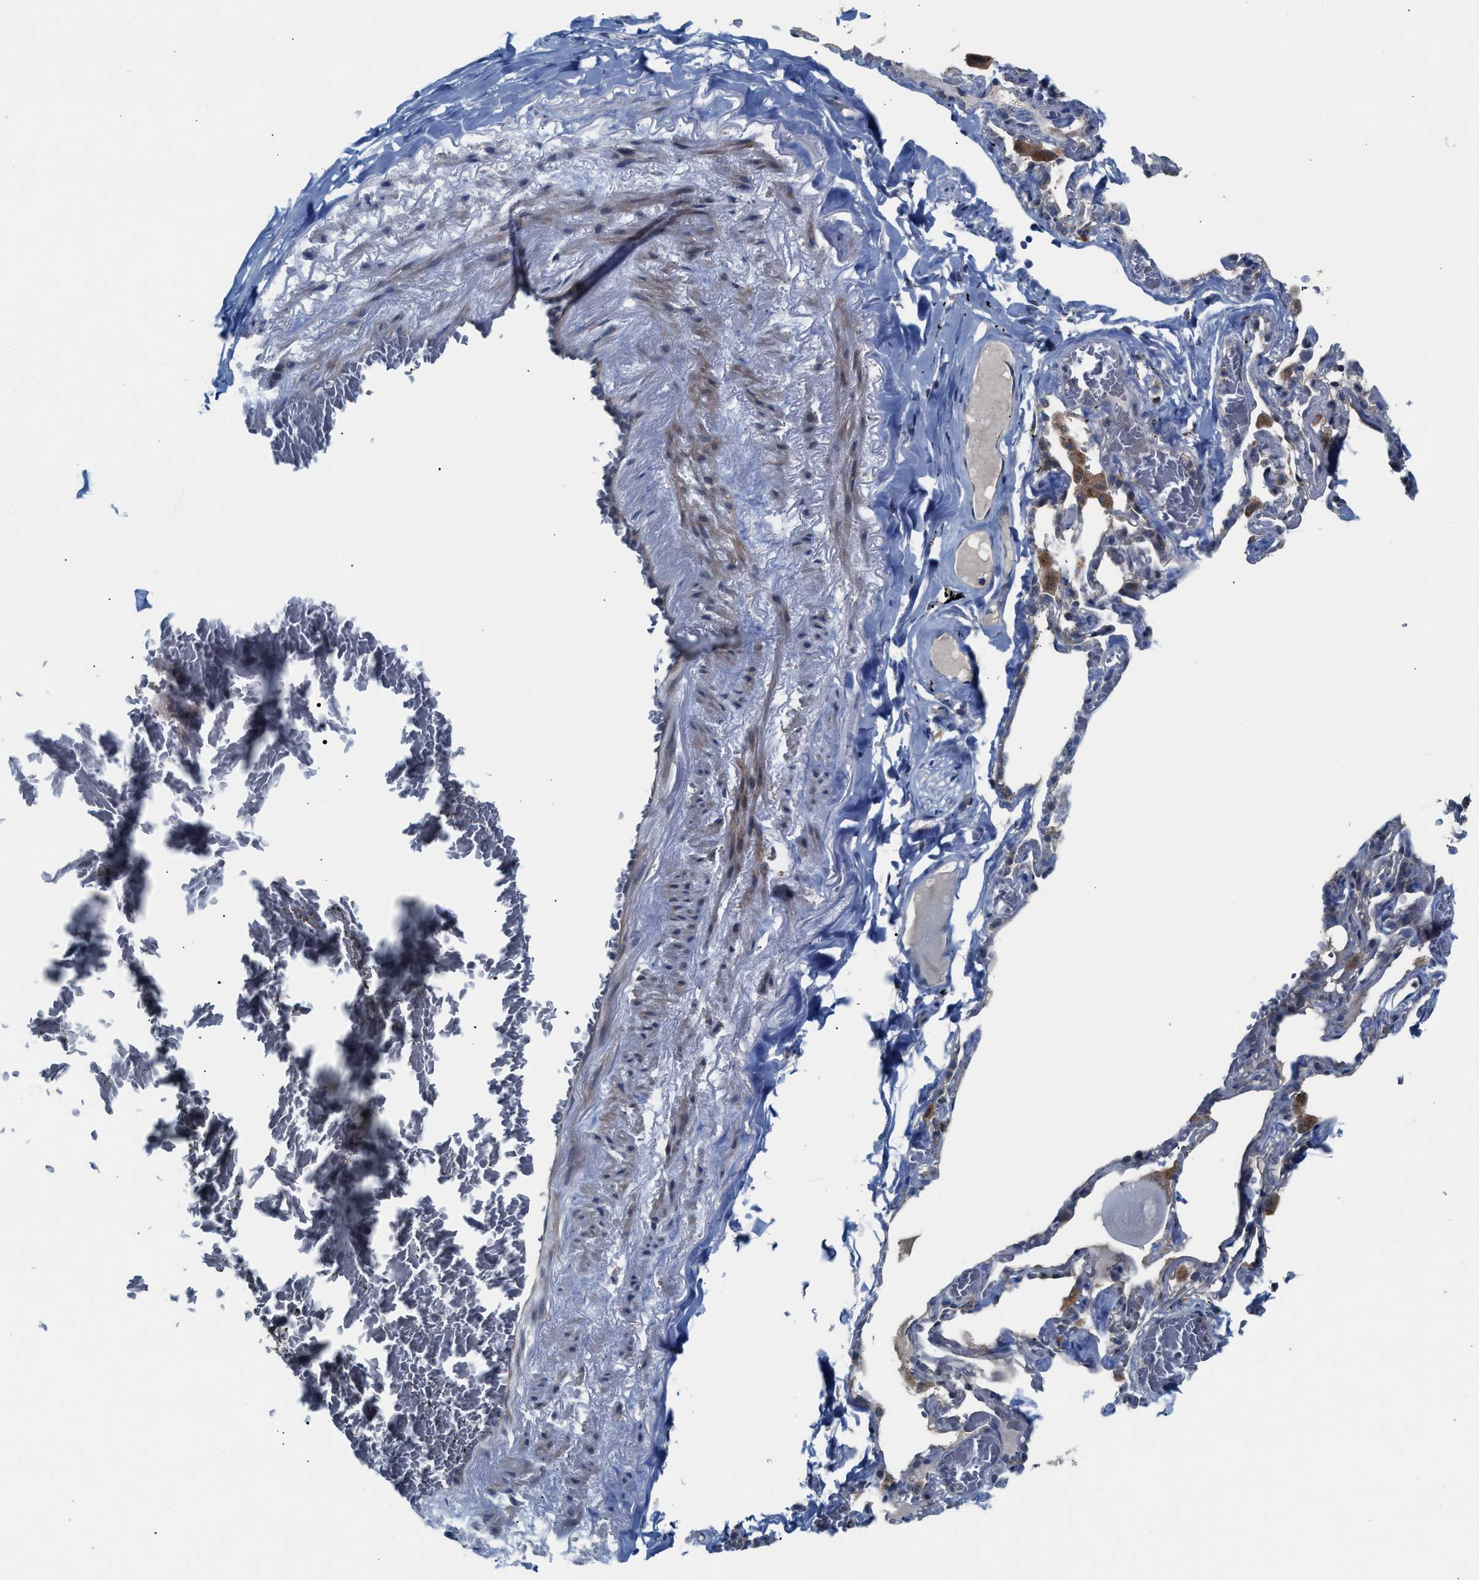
{"staining": {"intensity": "negative", "quantity": "none", "location": "none"}, "tissue": "adipose tissue", "cell_type": "Adipocytes", "image_type": "normal", "snomed": [{"axis": "morphology", "description": "Normal tissue, NOS"}, {"axis": "topography", "description": "Cartilage tissue"}, {"axis": "topography", "description": "Lung"}], "caption": "This image is of normal adipose tissue stained with immunohistochemistry to label a protein in brown with the nuclei are counter-stained blue. There is no positivity in adipocytes. (DAB (3,3'-diaminobenzidine) immunohistochemistry (IHC) visualized using brightfield microscopy, high magnification).", "gene": "MRM1", "patient": {"sex": "female", "age": 77}}